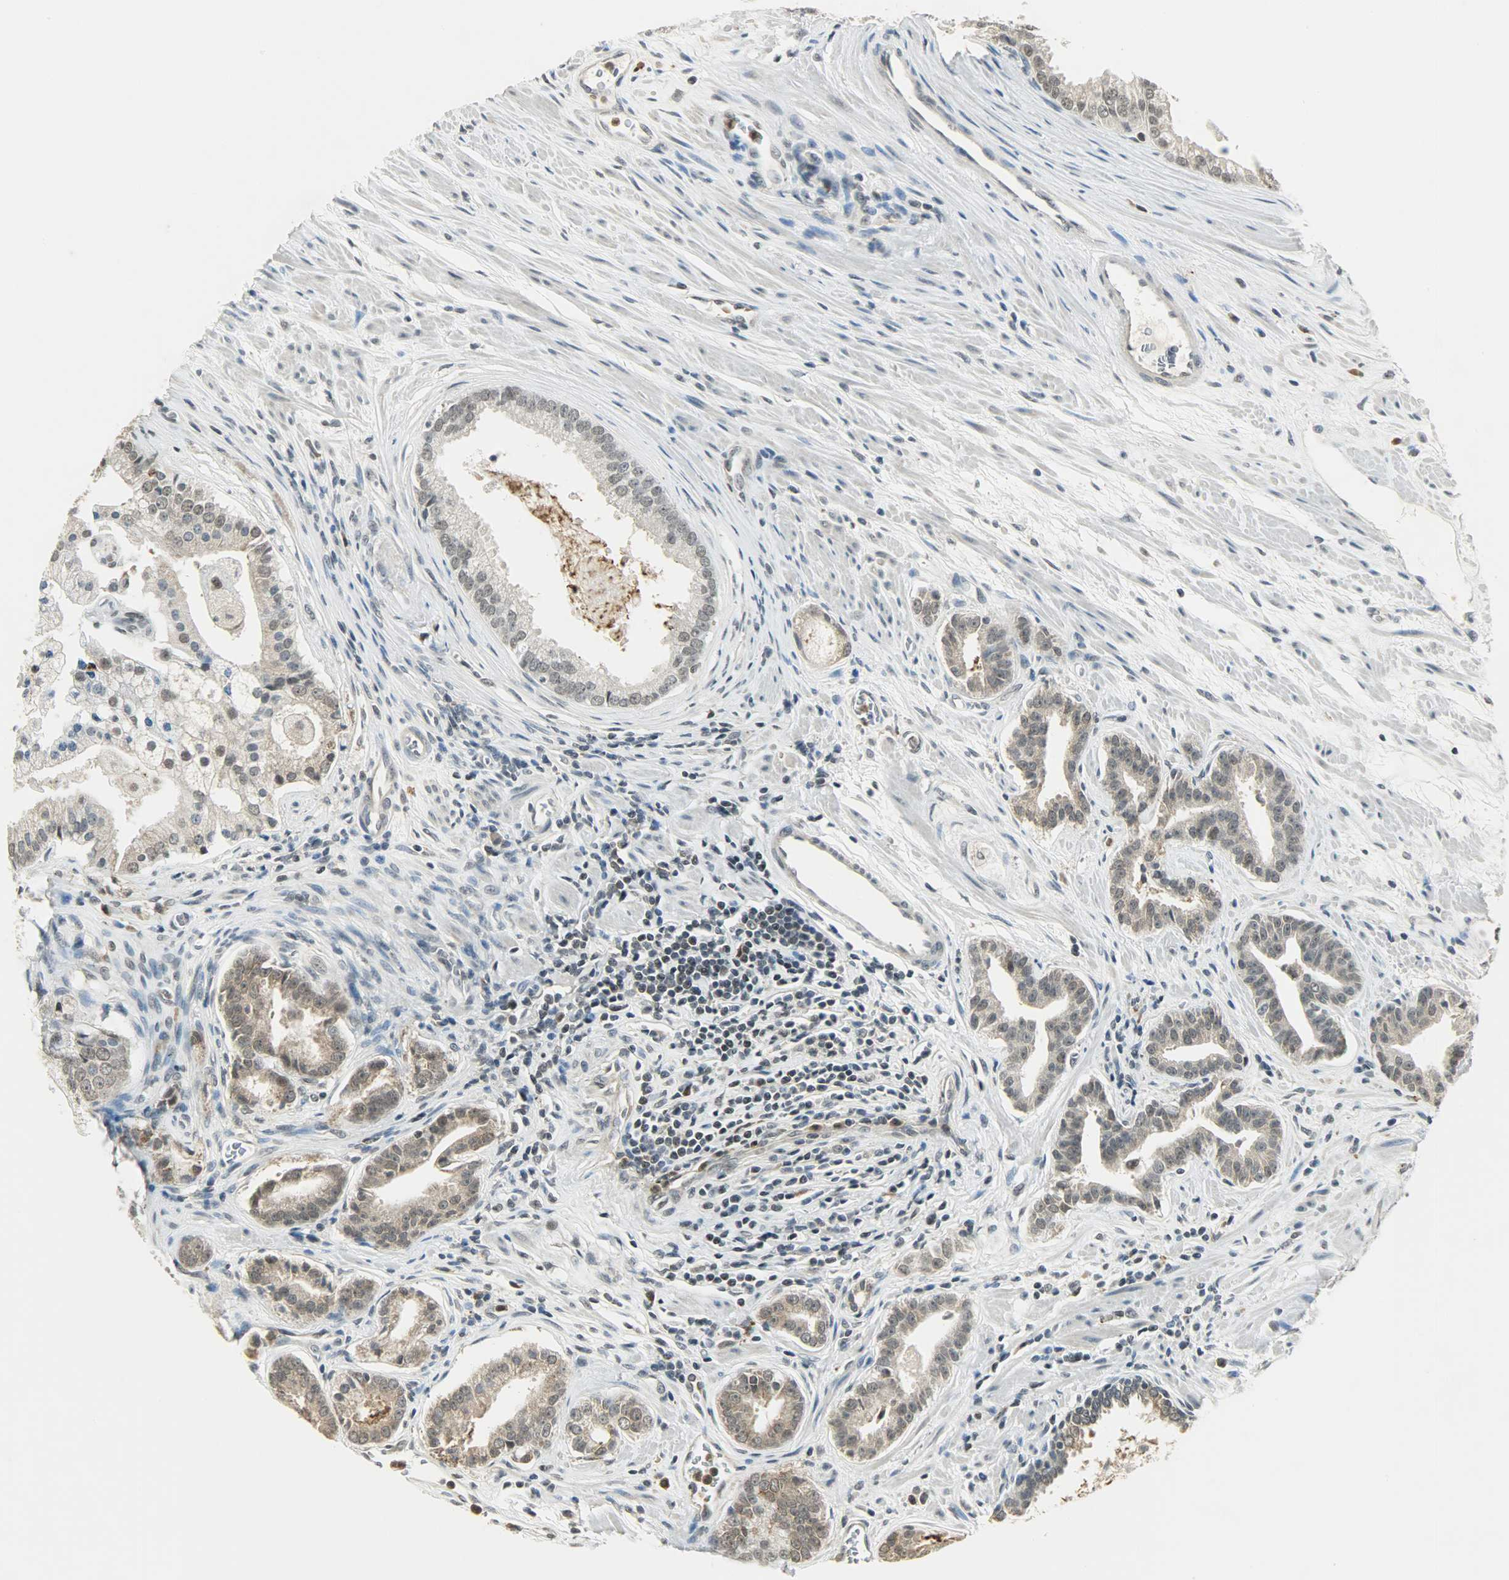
{"staining": {"intensity": "weak", "quantity": "25%-75%", "location": "cytoplasmic/membranous"}, "tissue": "prostate cancer", "cell_type": "Tumor cells", "image_type": "cancer", "snomed": [{"axis": "morphology", "description": "Adenocarcinoma, High grade"}, {"axis": "topography", "description": "Prostate"}], "caption": "Tumor cells display low levels of weak cytoplasmic/membranous staining in approximately 25%-75% of cells in human high-grade adenocarcinoma (prostate).", "gene": "SMARCA5", "patient": {"sex": "male", "age": 67}}